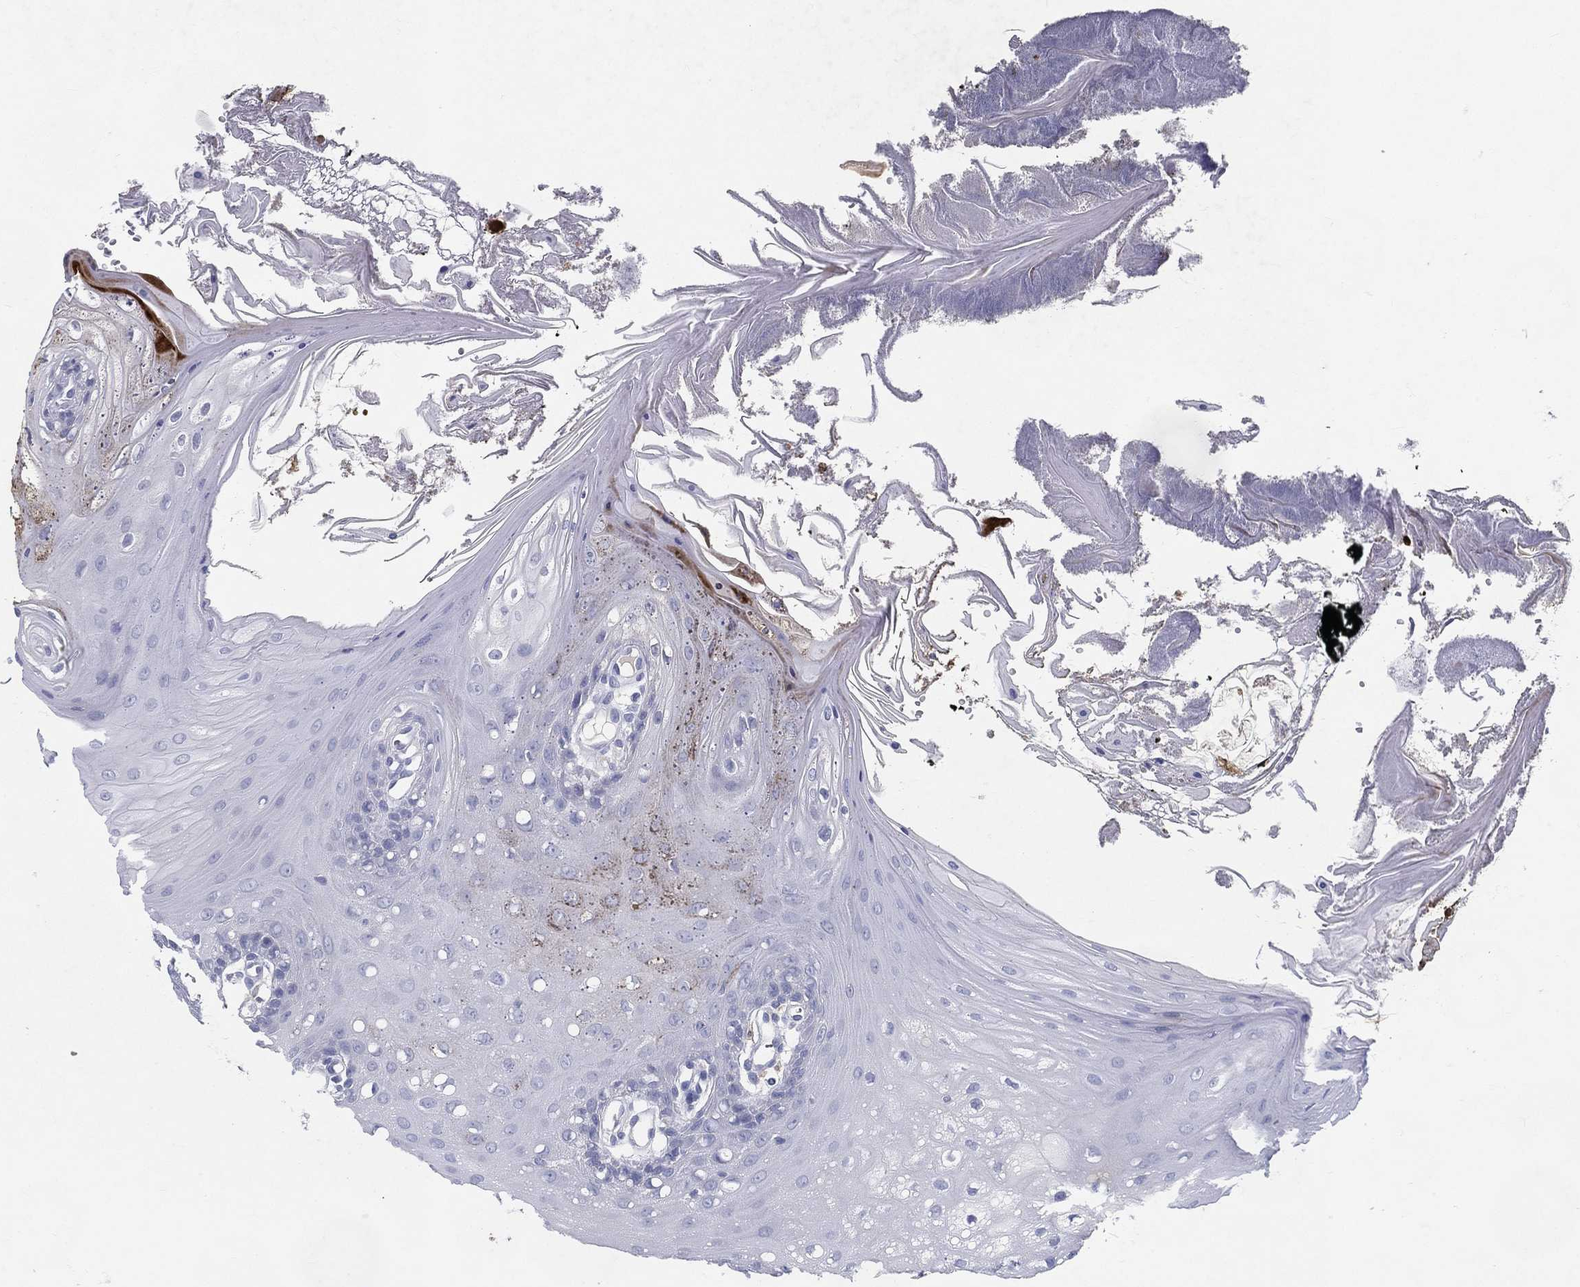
{"staining": {"intensity": "negative", "quantity": "none", "location": "none"}, "tissue": "oral mucosa", "cell_type": "Squamous epithelial cells", "image_type": "normal", "snomed": [{"axis": "morphology", "description": "Normal tissue, NOS"}, {"axis": "morphology", "description": "Squamous cell carcinoma, NOS"}, {"axis": "topography", "description": "Oral tissue"}, {"axis": "topography", "description": "Head-Neck"}], "caption": "There is no significant expression in squamous epithelial cells of oral mucosa. (Brightfield microscopy of DAB IHC at high magnification).", "gene": "RGS13", "patient": {"sex": "male", "age": 69}}